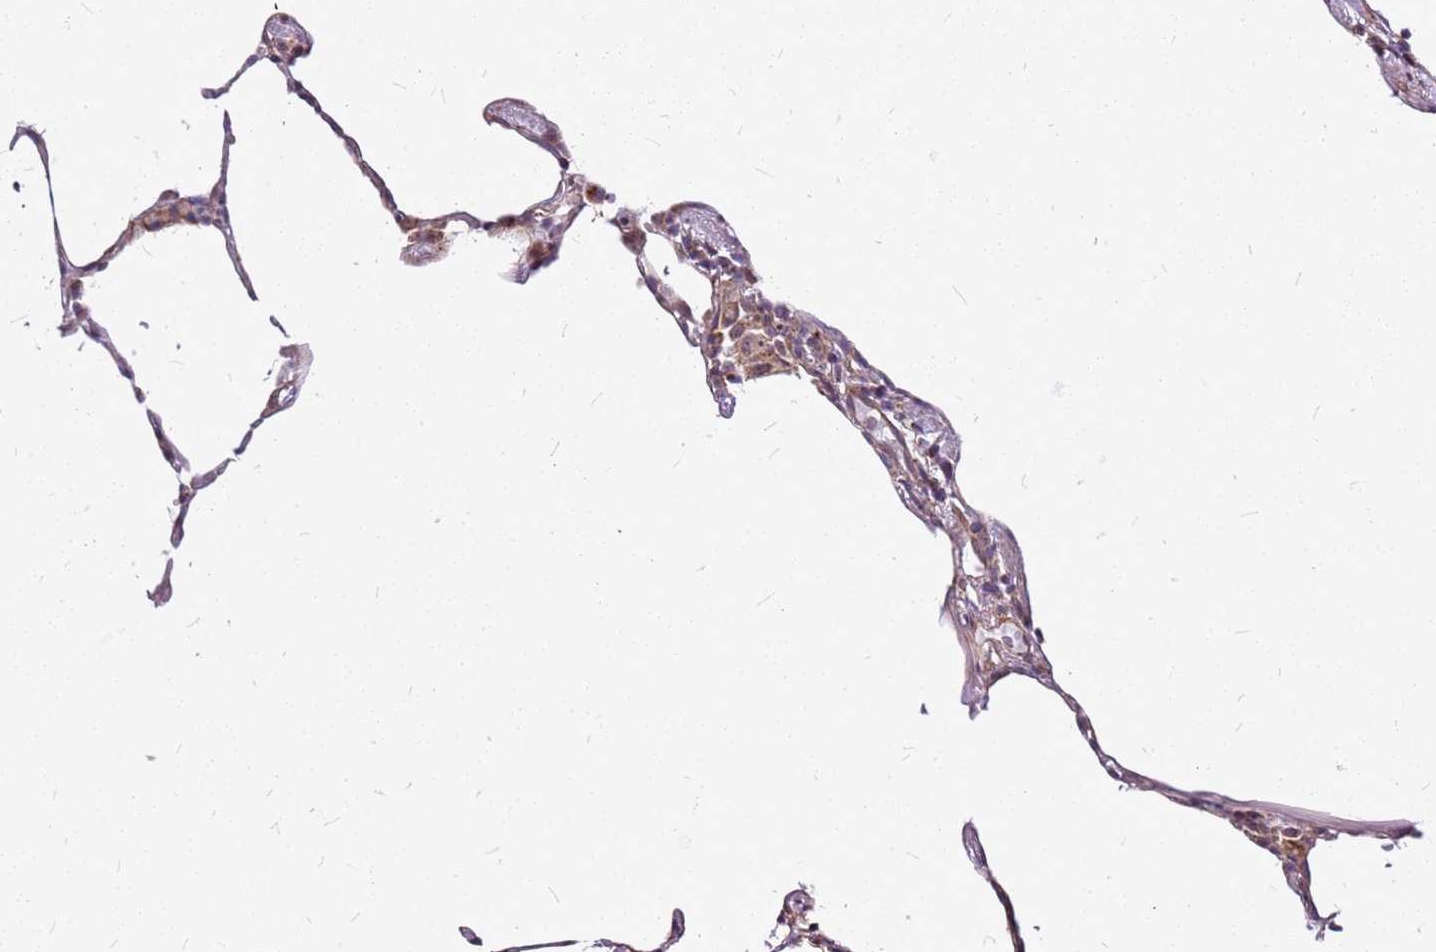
{"staining": {"intensity": "moderate", "quantity": "<25%", "location": "cytoplasmic/membranous"}, "tissue": "lung", "cell_type": "Alveolar cells", "image_type": "normal", "snomed": [{"axis": "morphology", "description": "Normal tissue, NOS"}, {"axis": "topography", "description": "Lung"}], "caption": "Immunohistochemical staining of normal lung exhibits <25% levels of moderate cytoplasmic/membranous protein staining in about <25% of alveolar cells. (Brightfield microscopy of DAB IHC at high magnification).", "gene": "OR51T1", "patient": {"sex": "female", "age": 57}}